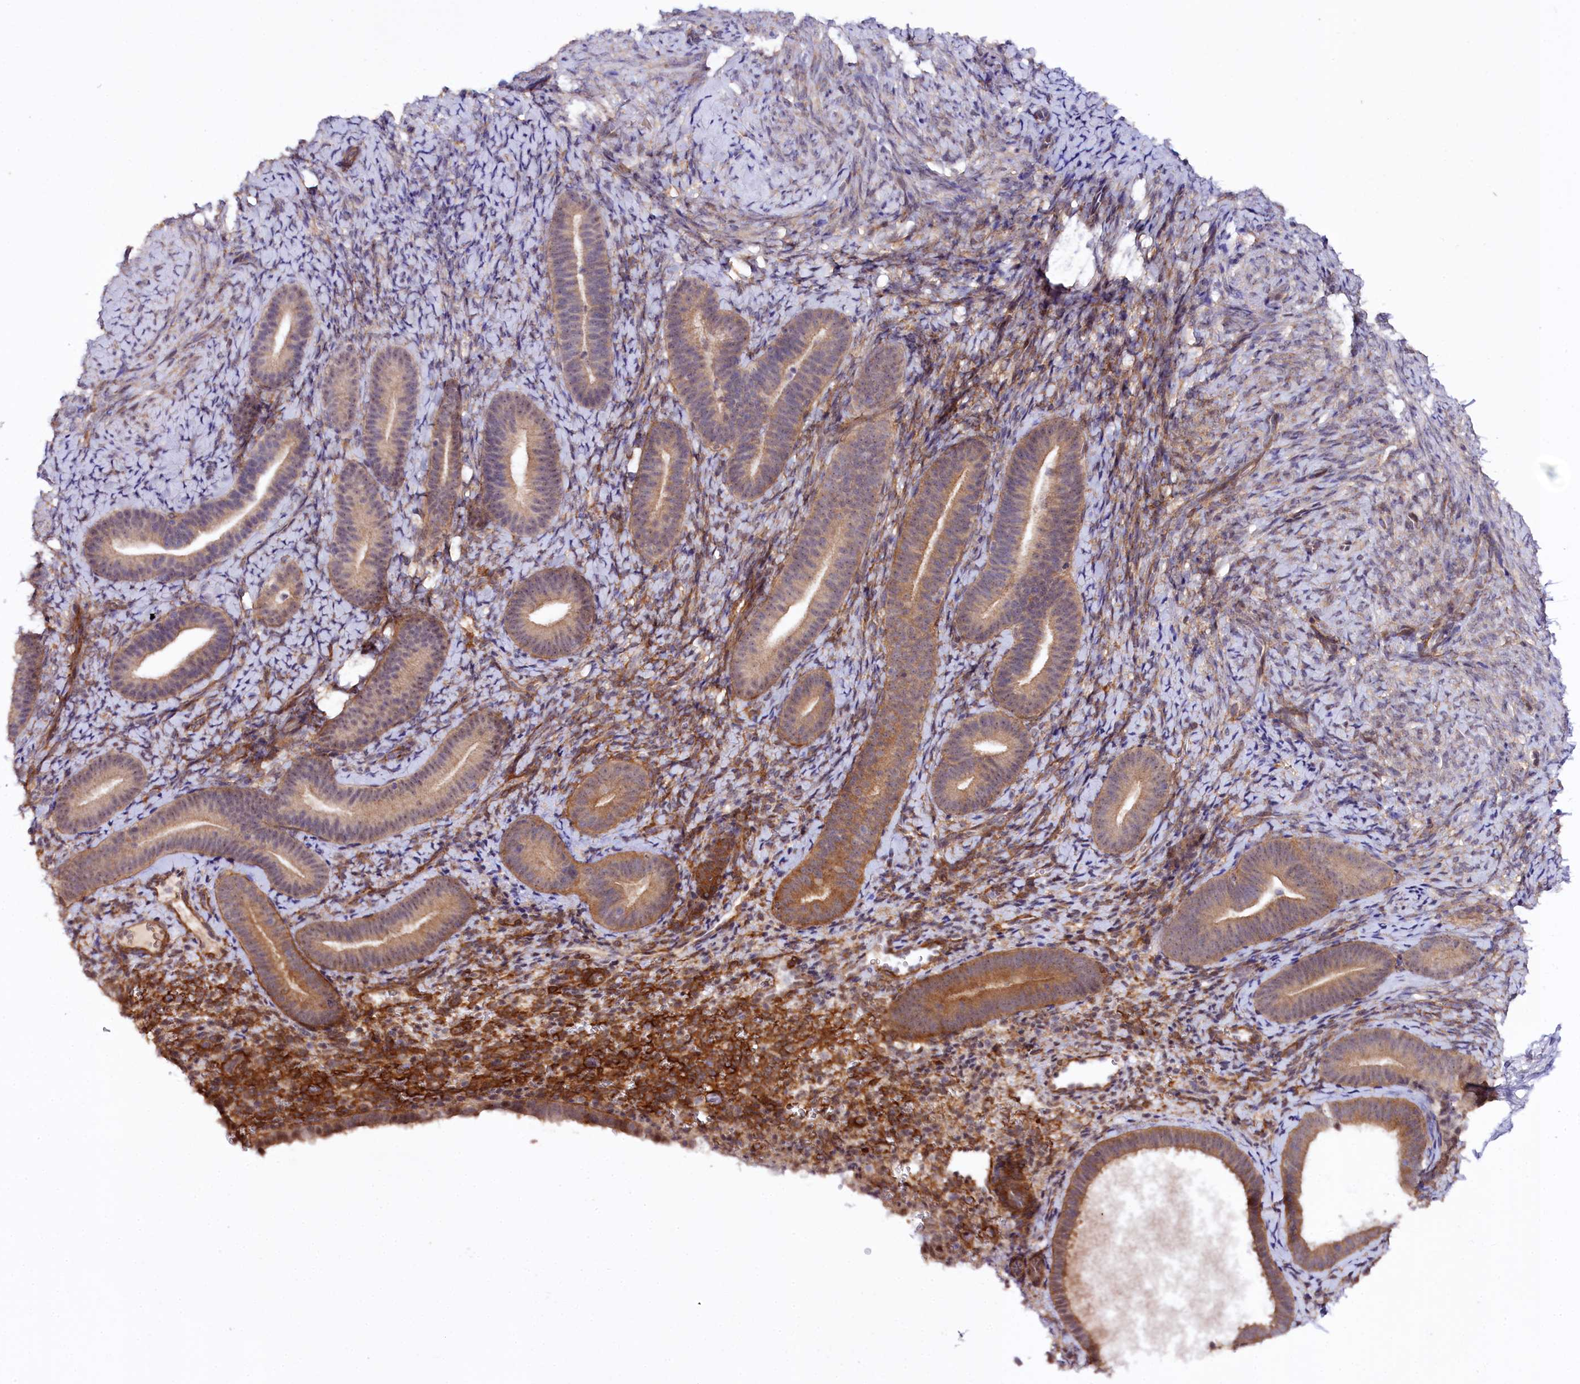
{"staining": {"intensity": "moderate", "quantity": "25%-75%", "location": "cytoplasmic/membranous"}, "tissue": "endometrium", "cell_type": "Cells in endometrial stroma", "image_type": "normal", "snomed": [{"axis": "morphology", "description": "Normal tissue, NOS"}, {"axis": "topography", "description": "Endometrium"}], "caption": "A brown stain shows moderate cytoplasmic/membranous positivity of a protein in cells in endometrial stroma of benign human endometrium. (DAB (3,3'-diaminobenzidine) IHC, brown staining for protein, blue staining for nuclei).", "gene": "PHLDB1", "patient": {"sex": "female", "age": 65}}